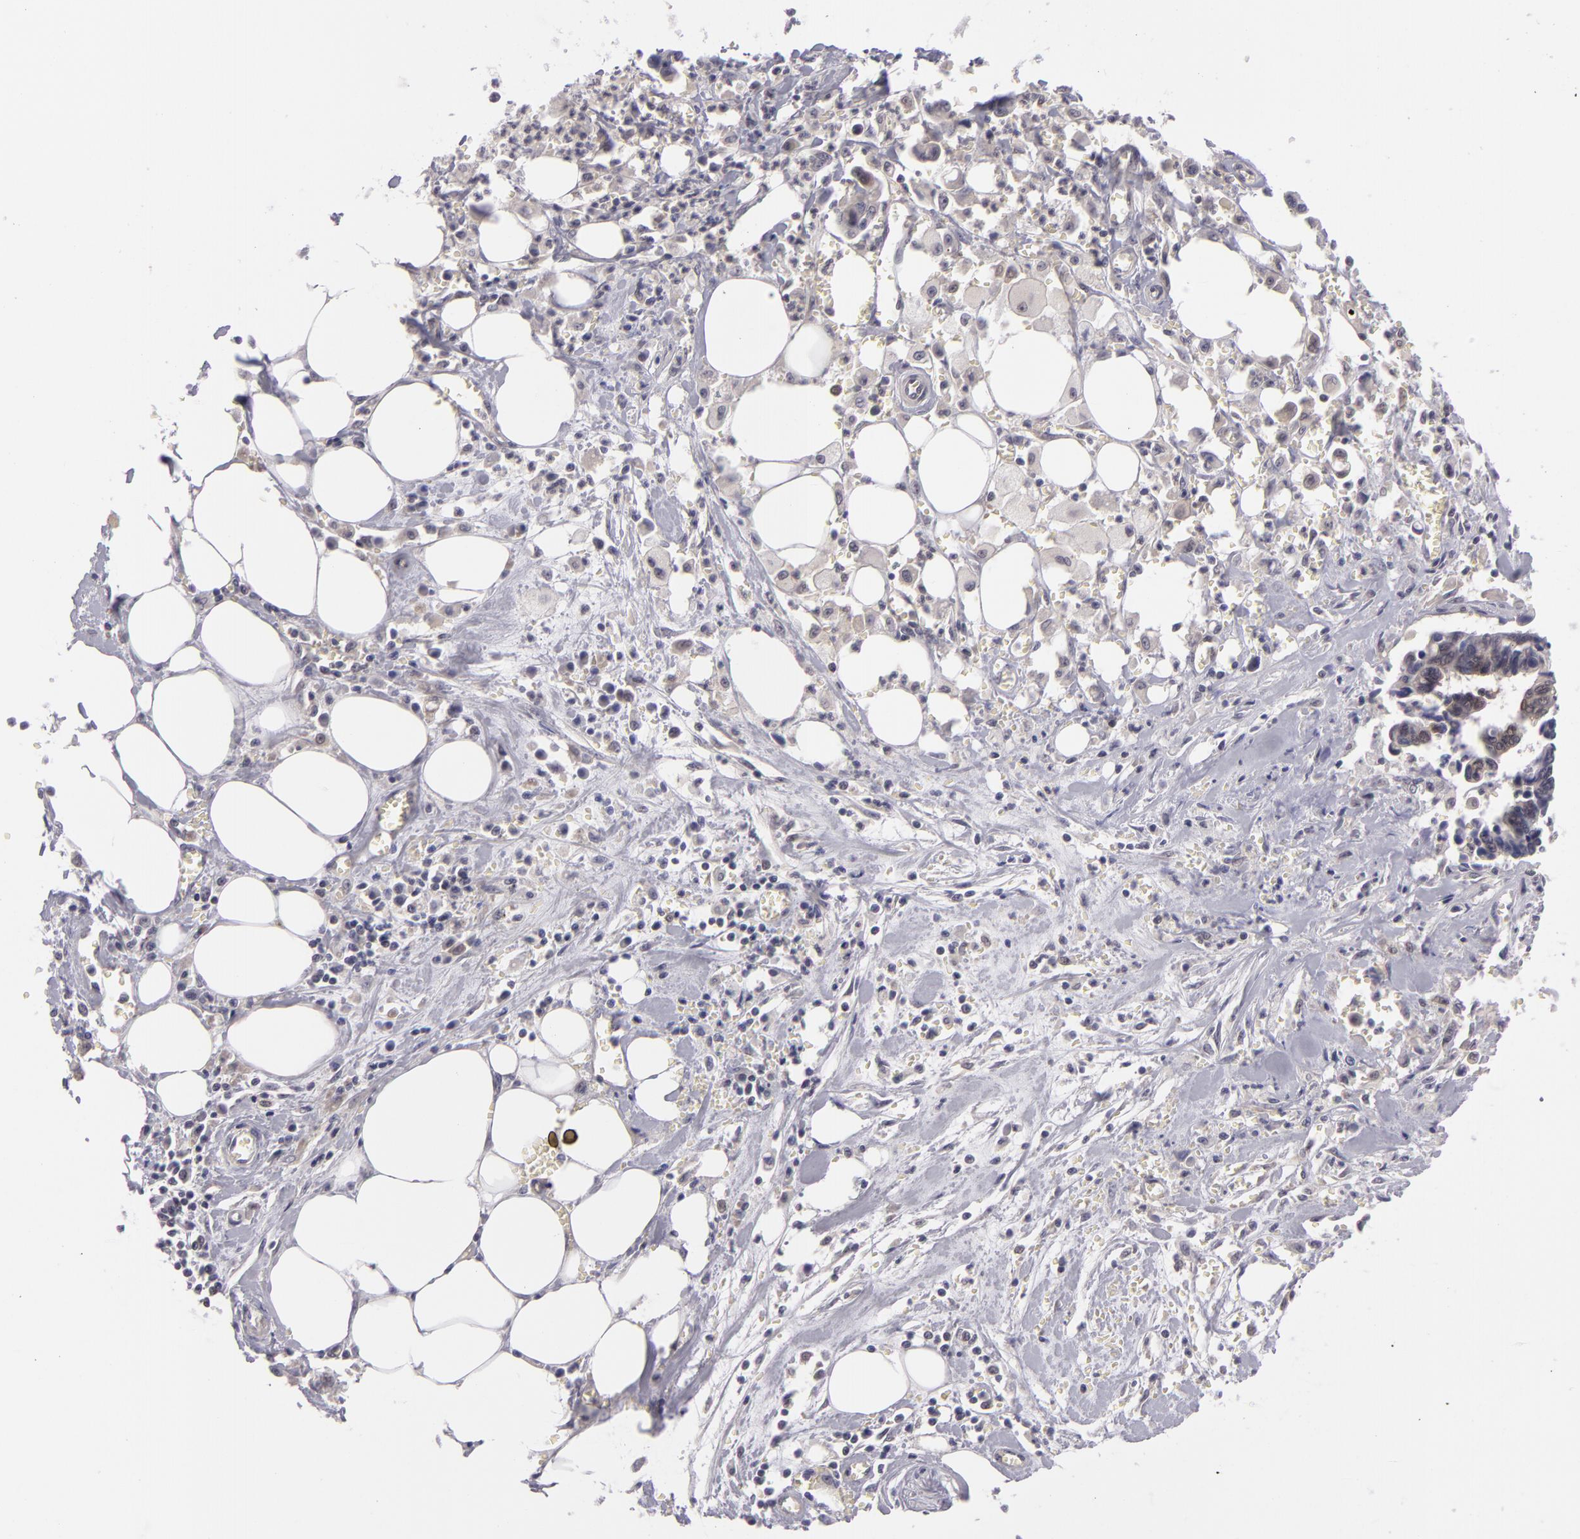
{"staining": {"intensity": "weak", "quantity": "25%-75%", "location": "cytoplasmic/membranous"}, "tissue": "pancreatic cancer", "cell_type": "Tumor cells", "image_type": "cancer", "snomed": [{"axis": "morphology", "description": "Adenocarcinoma, NOS"}, {"axis": "topography", "description": "Pancreas"}], "caption": "Immunohistochemical staining of pancreatic cancer (adenocarcinoma) displays low levels of weak cytoplasmic/membranous expression in about 25%-75% of tumor cells. The staining is performed using DAB brown chromogen to label protein expression. The nuclei are counter-stained blue using hematoxylin.", "gene": "BCL10", "patient": {"sex": "female", "age": 70}}